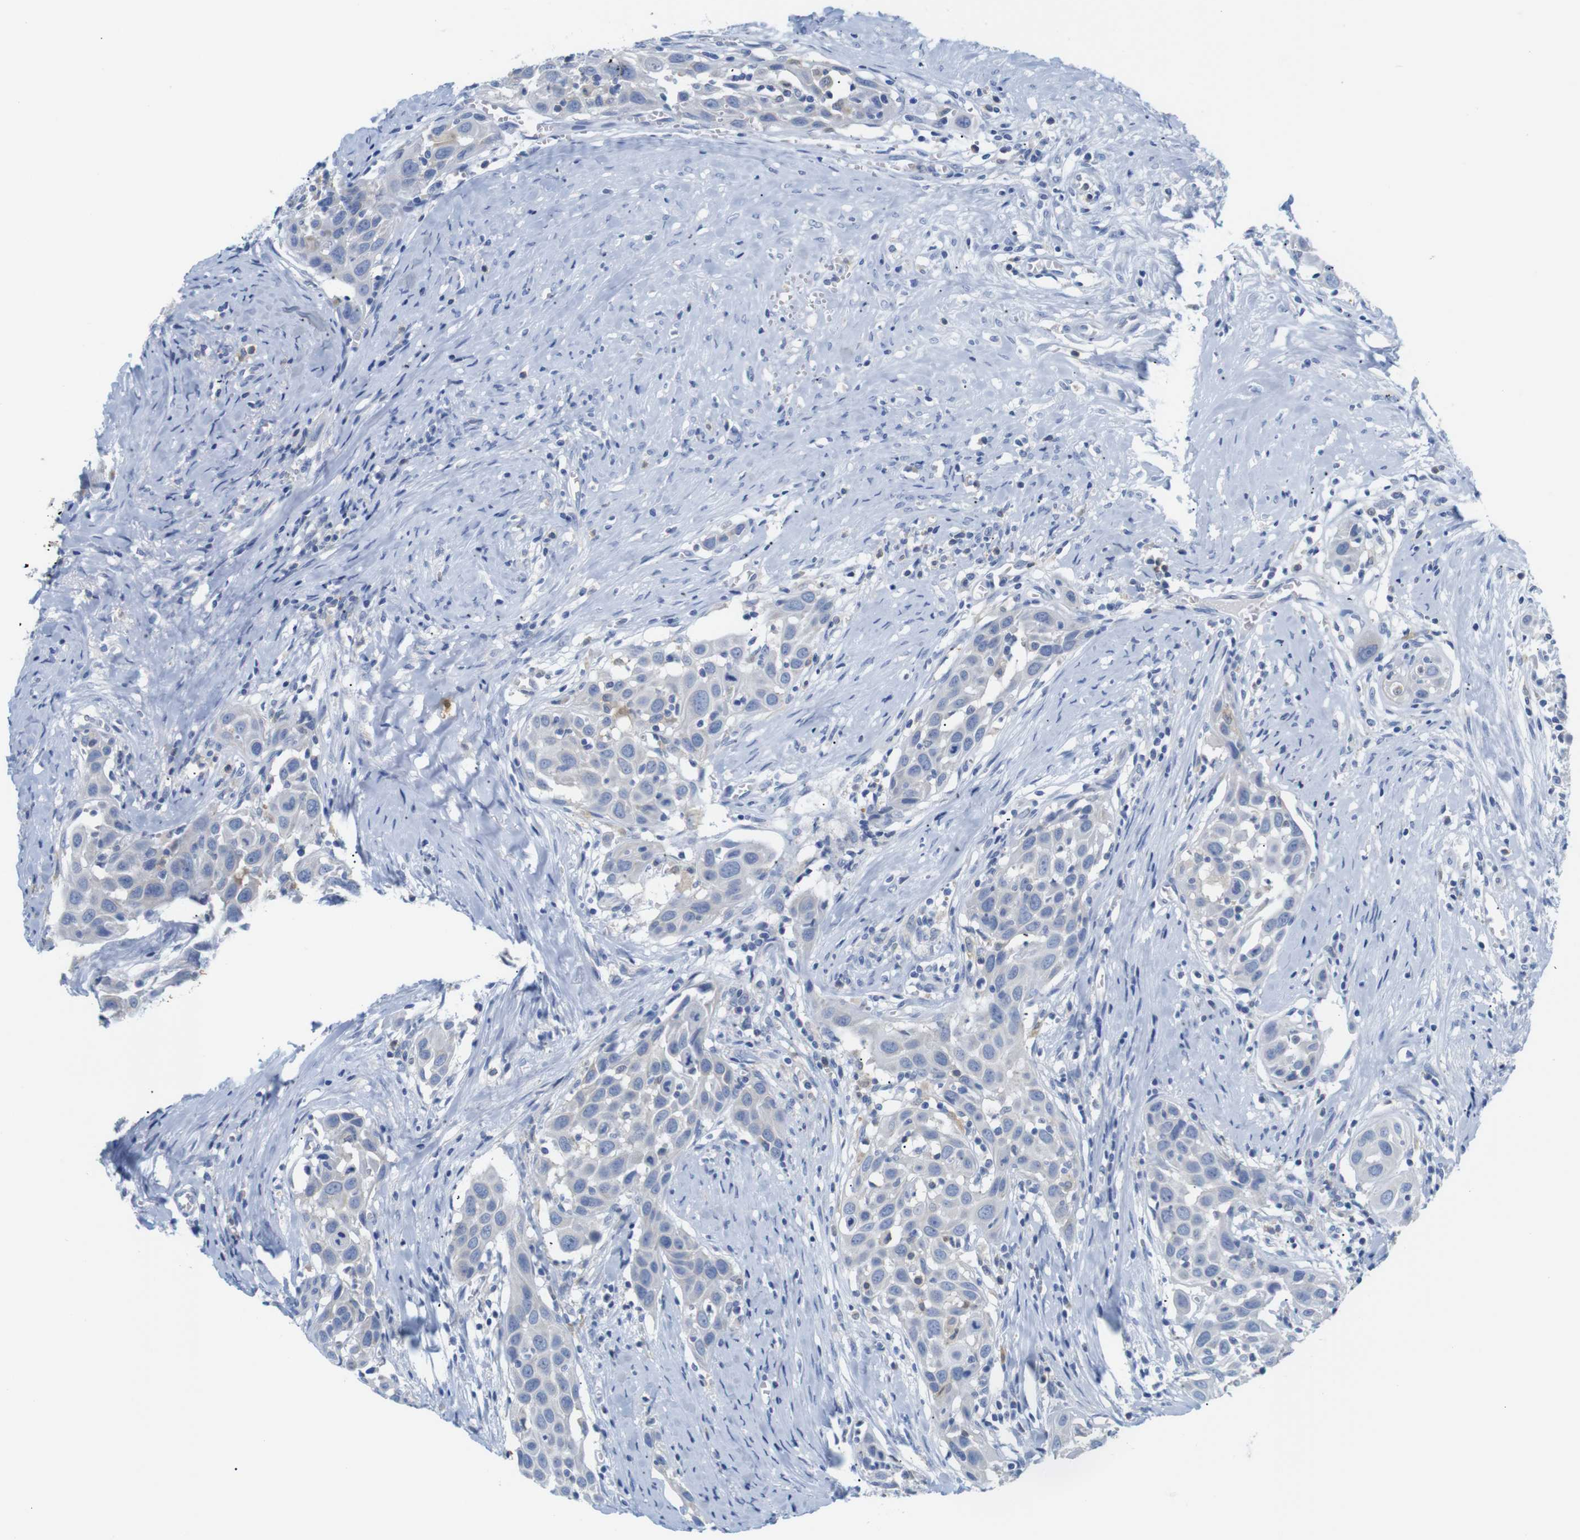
{"staining": {"intensity": "negative", "quantity": "none", "location": "none"}, "tissue": "head and neck cancer", "cell_type": "Tumor cells", "image_type": "cancer", "snomed": [{"axis": "morphology", "description": "Squamous cell carcinoma, NOS"}, {"axis": "topography", "description": "Oral tissue"}, {"axis": "topography", "description": "Head-Neck"}], "caption": "DAB (3,3'-diaminobenzidine) immunohistochemical staining of human squamous cell carcinoma (head and neck) reveals no significant expression in tumor cells.", "gene": "NEBL", "patient": {"sex": "female", "age": 50}}